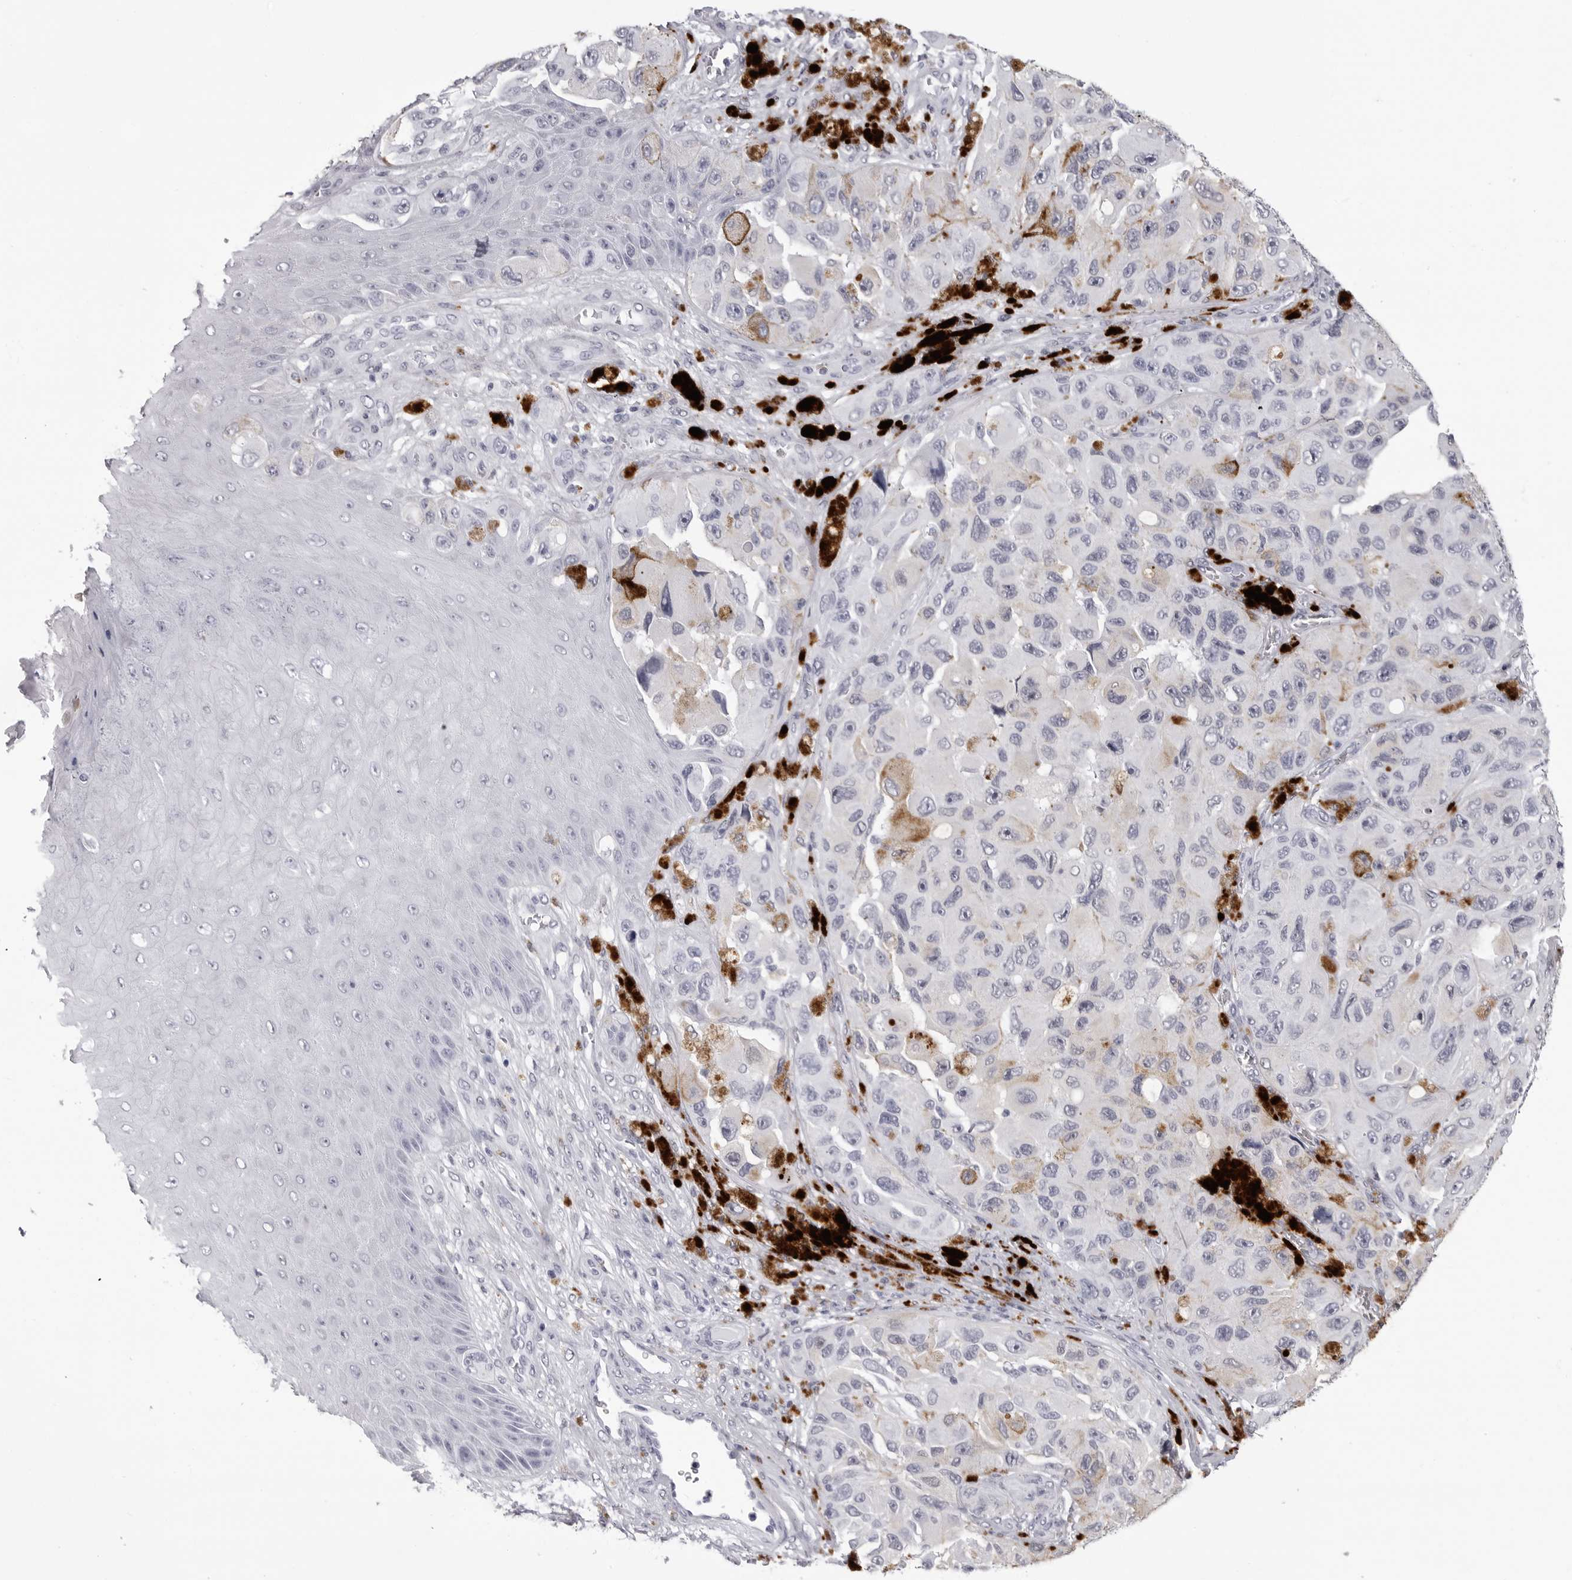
{"staining": {"intensity": "negative", "quantity": "none", "location": "none"}, "tissue": "melanoma", "cell_type": "Tumor cells", "image_type": "cancer", "snomed": [{"axis": "morphology", "description": "Malignant melanoma, NOS"}, {"axis": "topography", "description": "Skin"}], "caption": "Tumor cells are negative for protein expression in human melanoma. (Immunohistochemistry, brightfield microscopy, high magnification).", "gene": "LGALS4", "patient": {"sex": "female", "age": 73}}